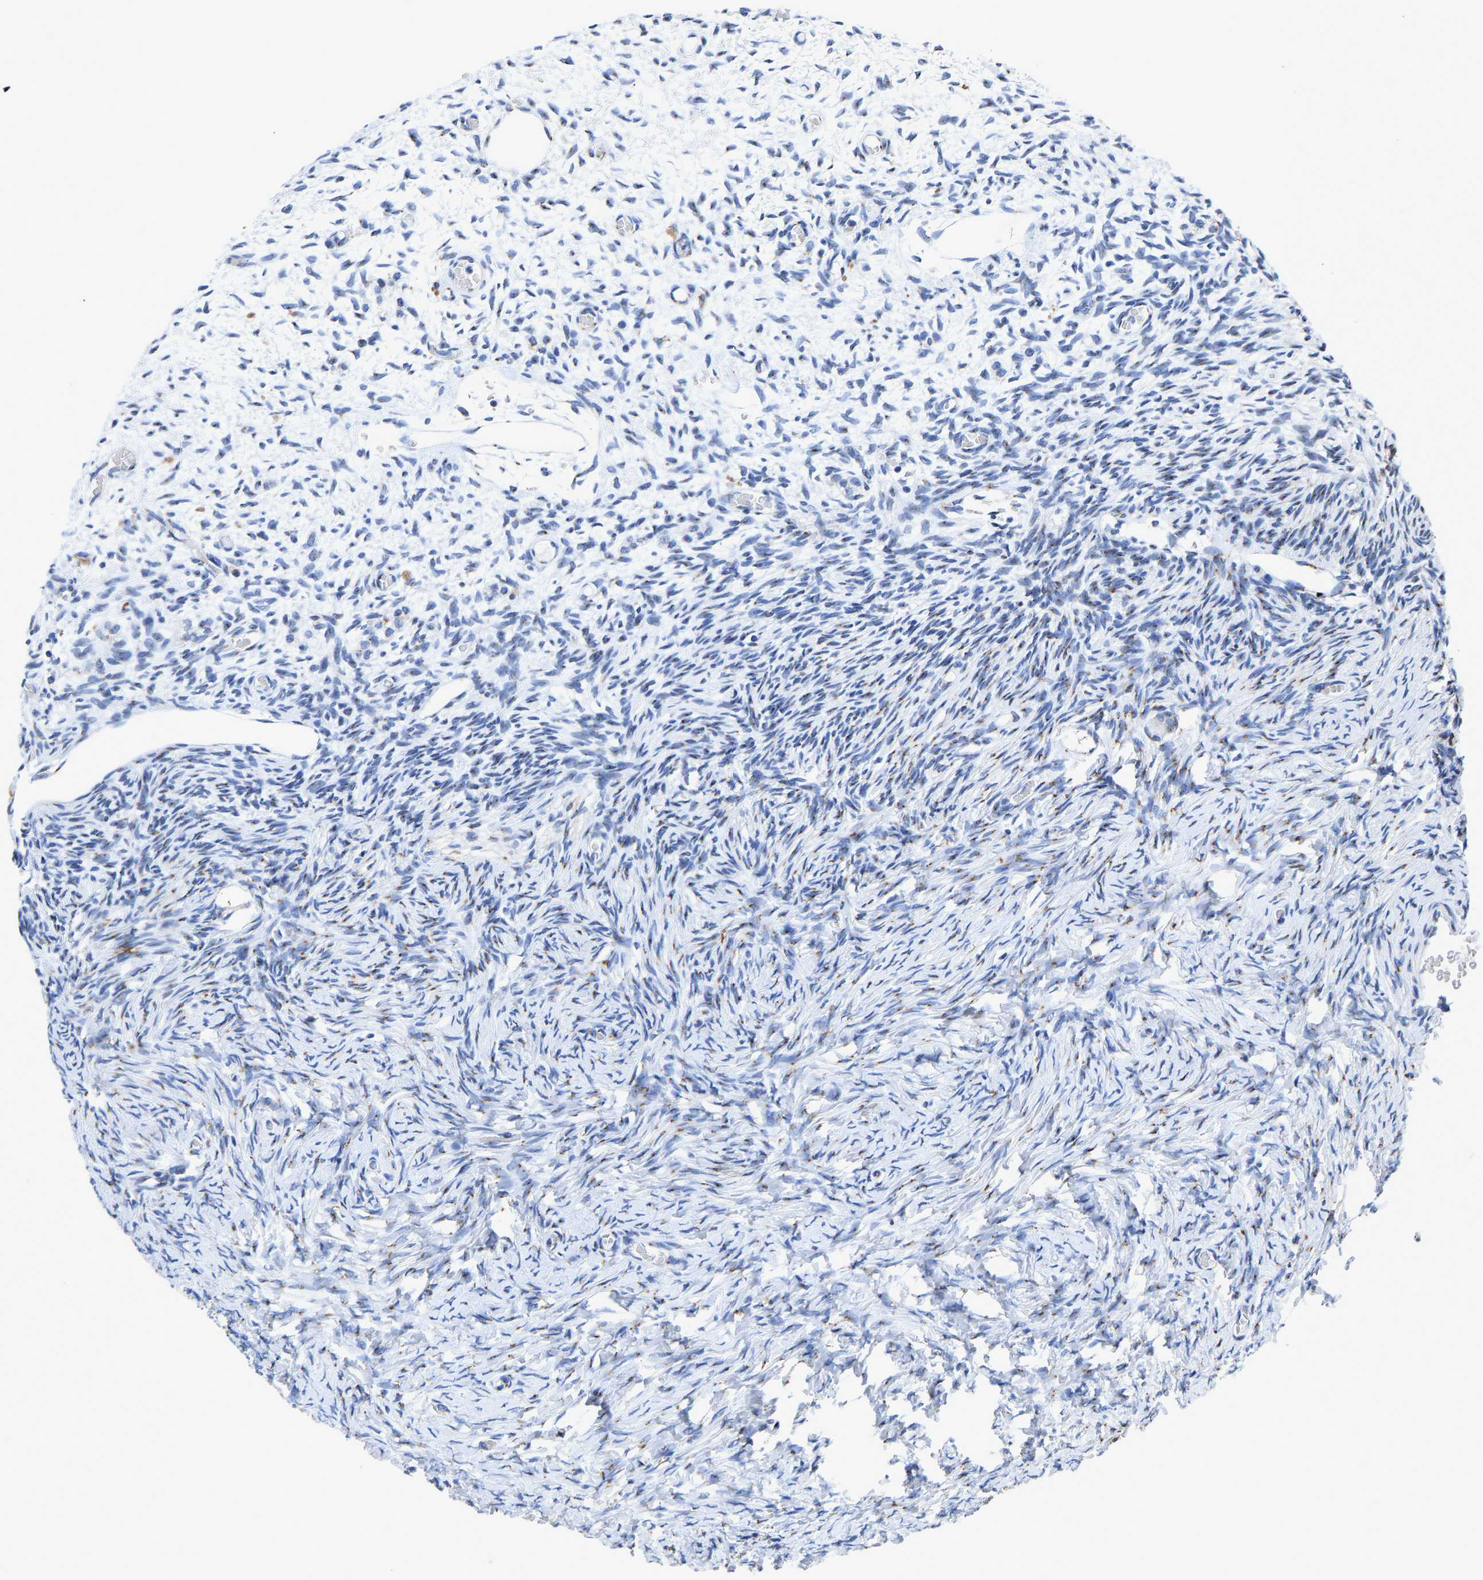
{"staining": {"intensity": "moderate", "quantity": "25%-75%", "location": "cytoplasmic/membranous"}, "tissue": "ovary", "cell_type": "Ovarian stroma cells", "image_type": "normal", "snomed": [{"axis": "morphology", "description": "Normal tissue, NOS"}, {"axis": "topography", "description": "Ovary"}], "caption": "Immunohistochemistry staining of normal ovary, which shows medium levels of moderate cytoplasmic/membranous positivity in approximately 25%-75% of ovarian stroma cells indicating moderate cytoplasmic/membranous protein positivity. The staining was performed using DAB (3,3'-diaminobenzidine) (brown) for protein detection and nuclei were counterstained in hematoxylin (blue).", "gene": "TMEM87A", "patient": {"sex": "female", "age": 27}}